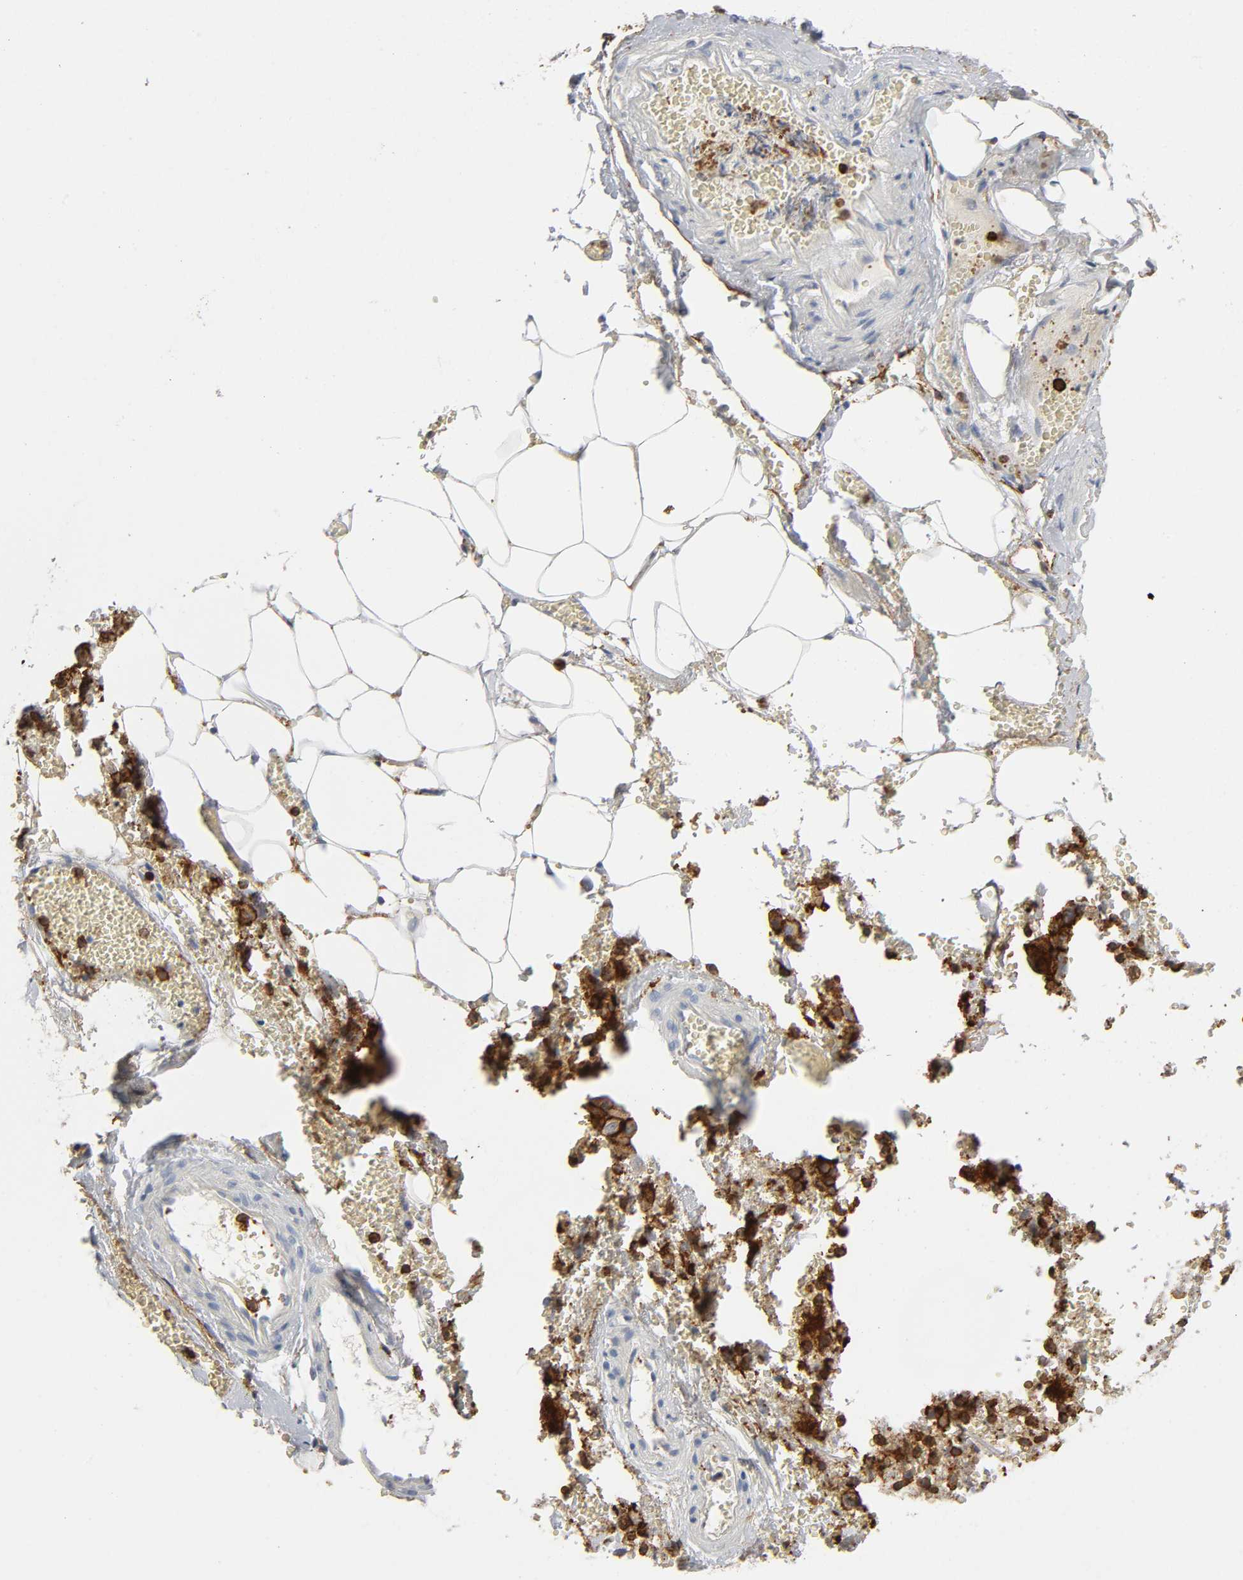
{"staining": {"intensity": "negative", "quantity": "none", "location": "none"}, "tissue": "adrenal gland", "cell_type": "Glandular cells", "image_type": "normal", "snomed": [{"axis": "morphology", "description": "Normal tissue, NOS"}, {"axis": "topography", "description": "Adrenal gland"}], "caption": "Immunohistochemical staining of unremarkable human adrenal gland shows no significant expression in glandular cells. (Stains: DAB (3,3'-diaminobenzidine) immunohistochemistry with hematoxylin counter stain, Microscopy: brightfield microscopy at high magnification).", "gene": "LYN", "patient": {"sex": "female", "age": 71}}